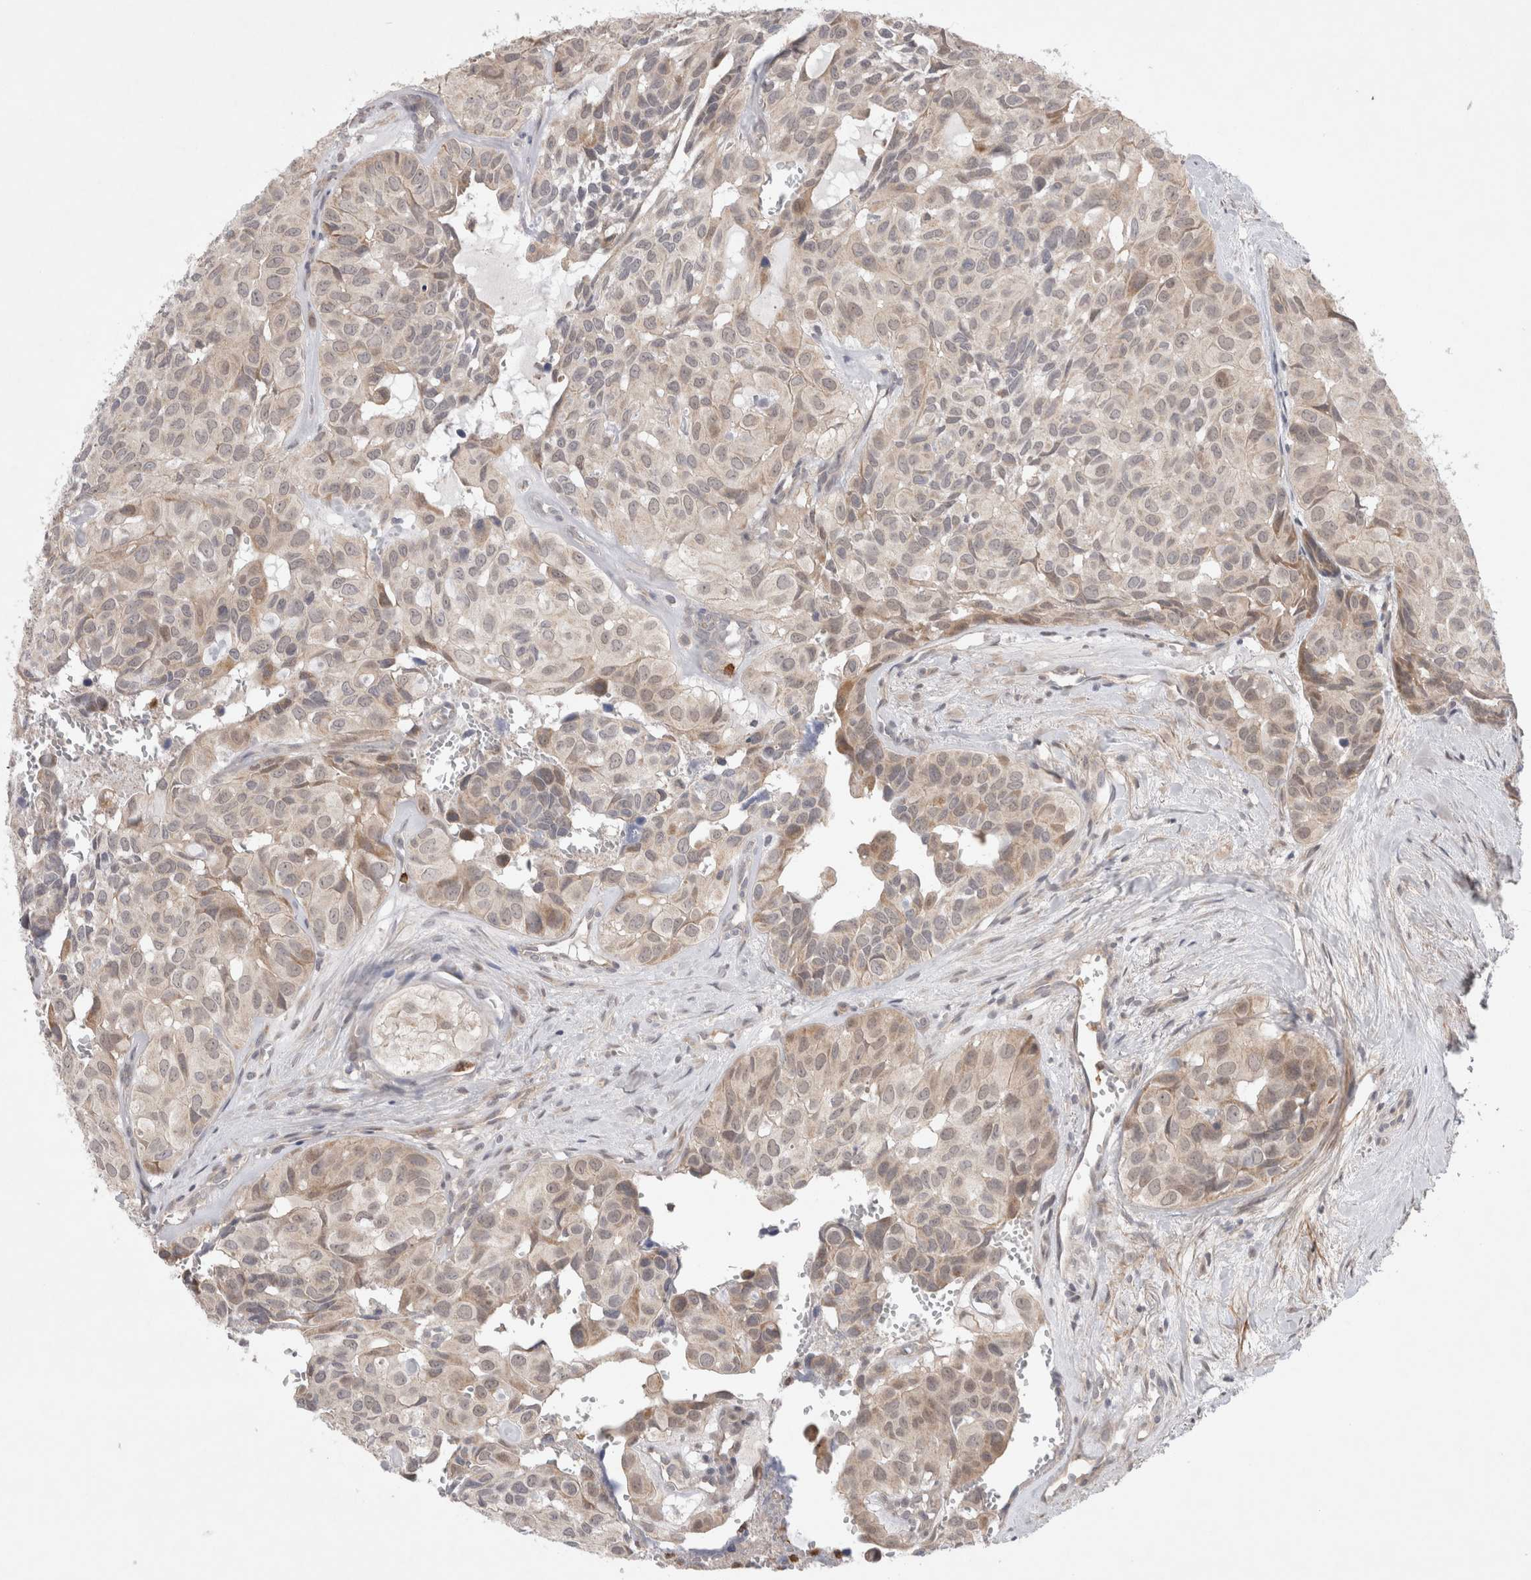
{"staining": {"intensity": "weak", "quantity": "<25%", "location": "cytoplasmic/membranous"}, "tissue": "head and neck cancer", "cell_type": "Tumor cells", "image_type": "cancer", "snomed": [{"axis": "morphology", "description": "Adenocarcinoma, NOS"}, {"axis": "topography", "description": "Salivary gland, NOS"}, {"axis": "topography", "description": "Head-Neck"}], "caption": "This is a image of immunohistochemistry (IHC) staining of head and neck adenocarcinoma, which shows no expression in tumor cells.", "gene": "GSDMB", "patient": {"sex": "female", "age": 76}}